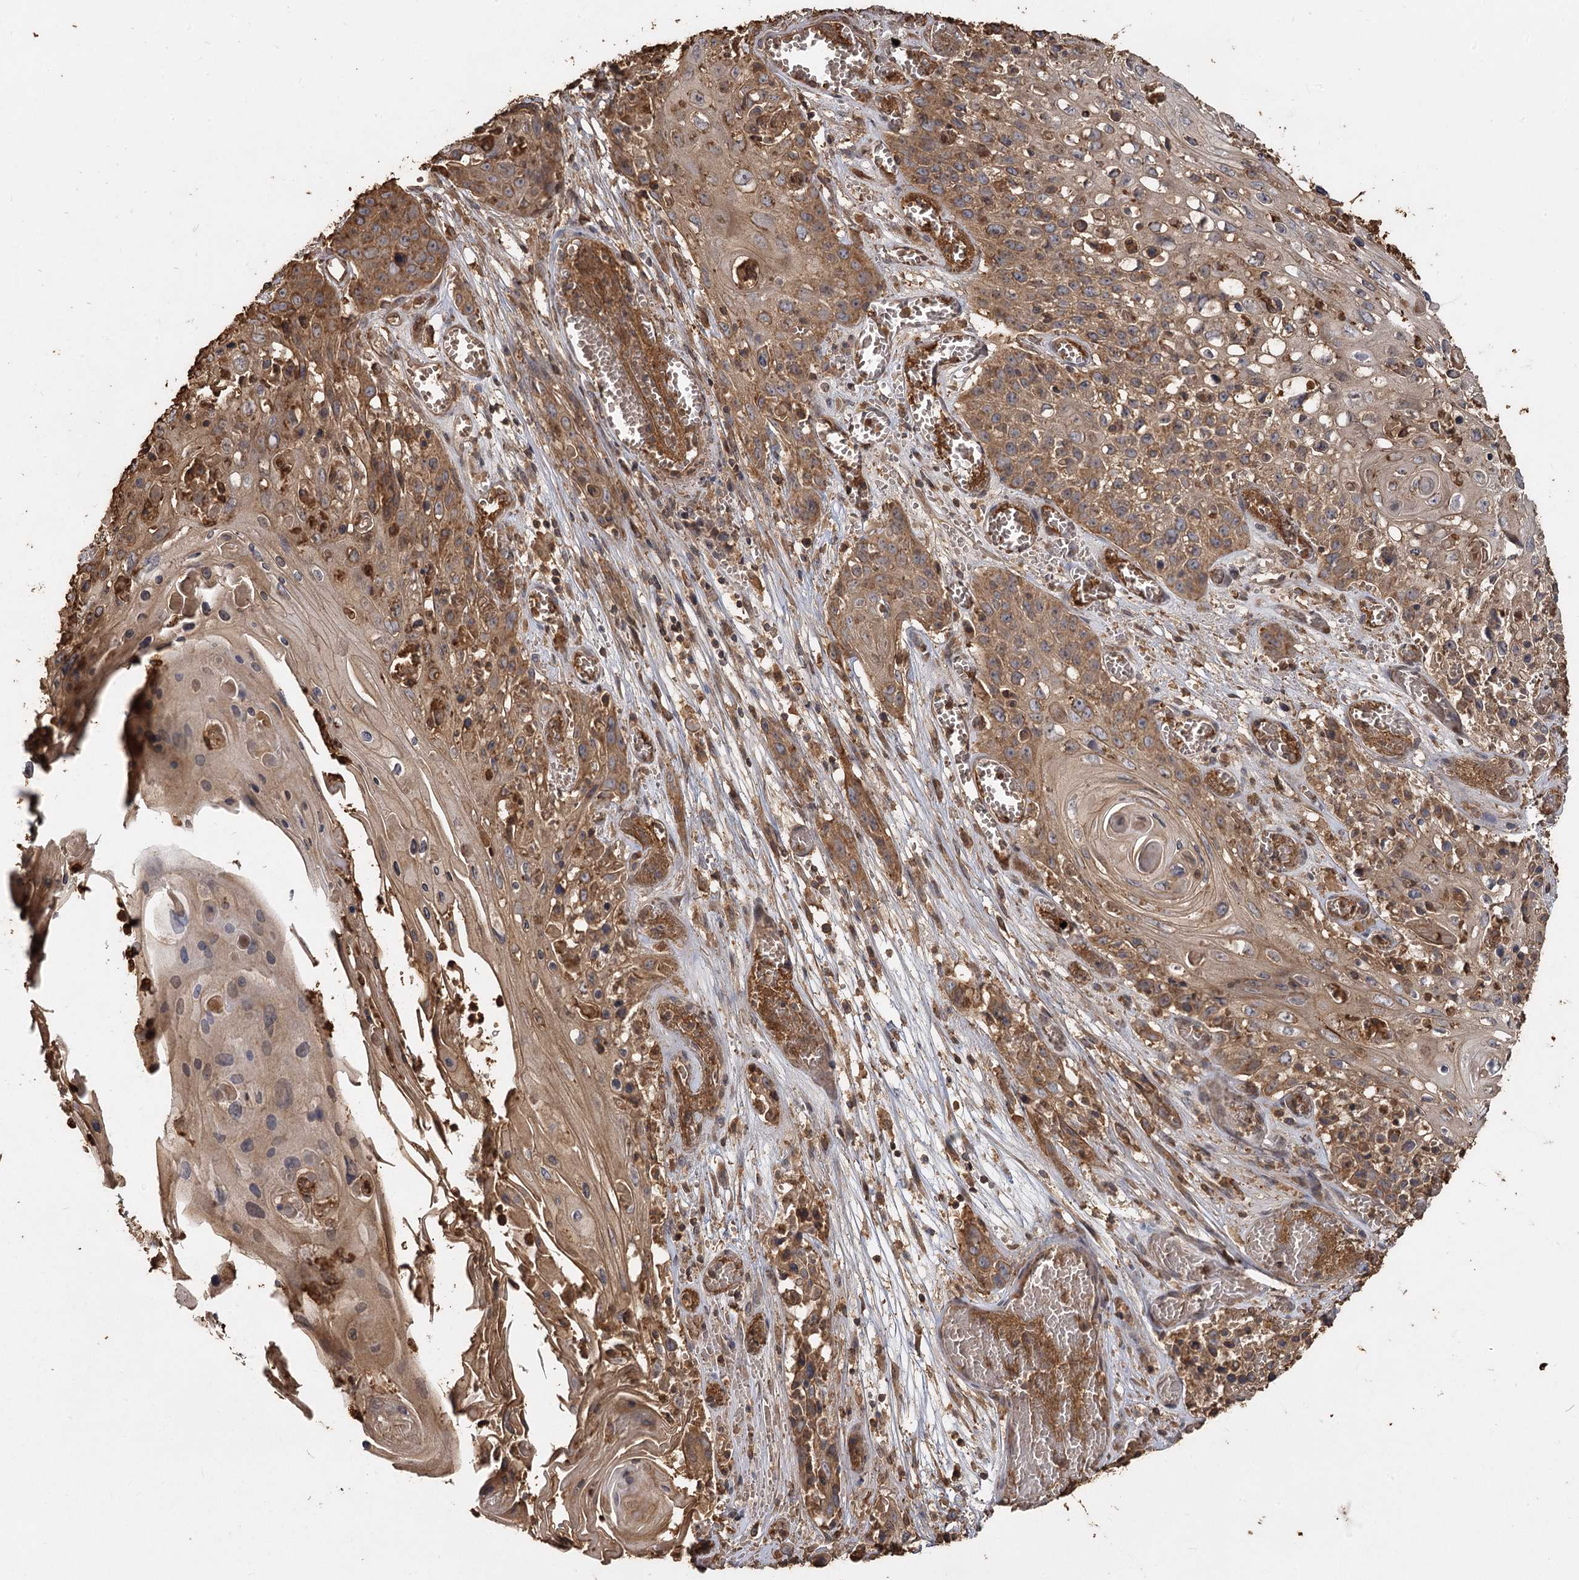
{"staining": {"intensity": "moderate", "quantity": ">75%", "location": "cytoplasmic/membranous"}, "tissue": "skin cancer", "cell_type": "Tumor cells", "image_type": "cancer", "snomed": [{"axis": "morphology", "description": "Squamous cell carcinoma, NOS"}, {"axis": "topography", "description": "Skin"}], "caption": "Moderate cytoplasmic/membranous staining for a protein is appreciated in approximately >75% of tumor cells of skin cancer using immunohistochemistry (IHC).", "gene": "PIK3C2A", "patient": {"sex": "male", "age": 55}}